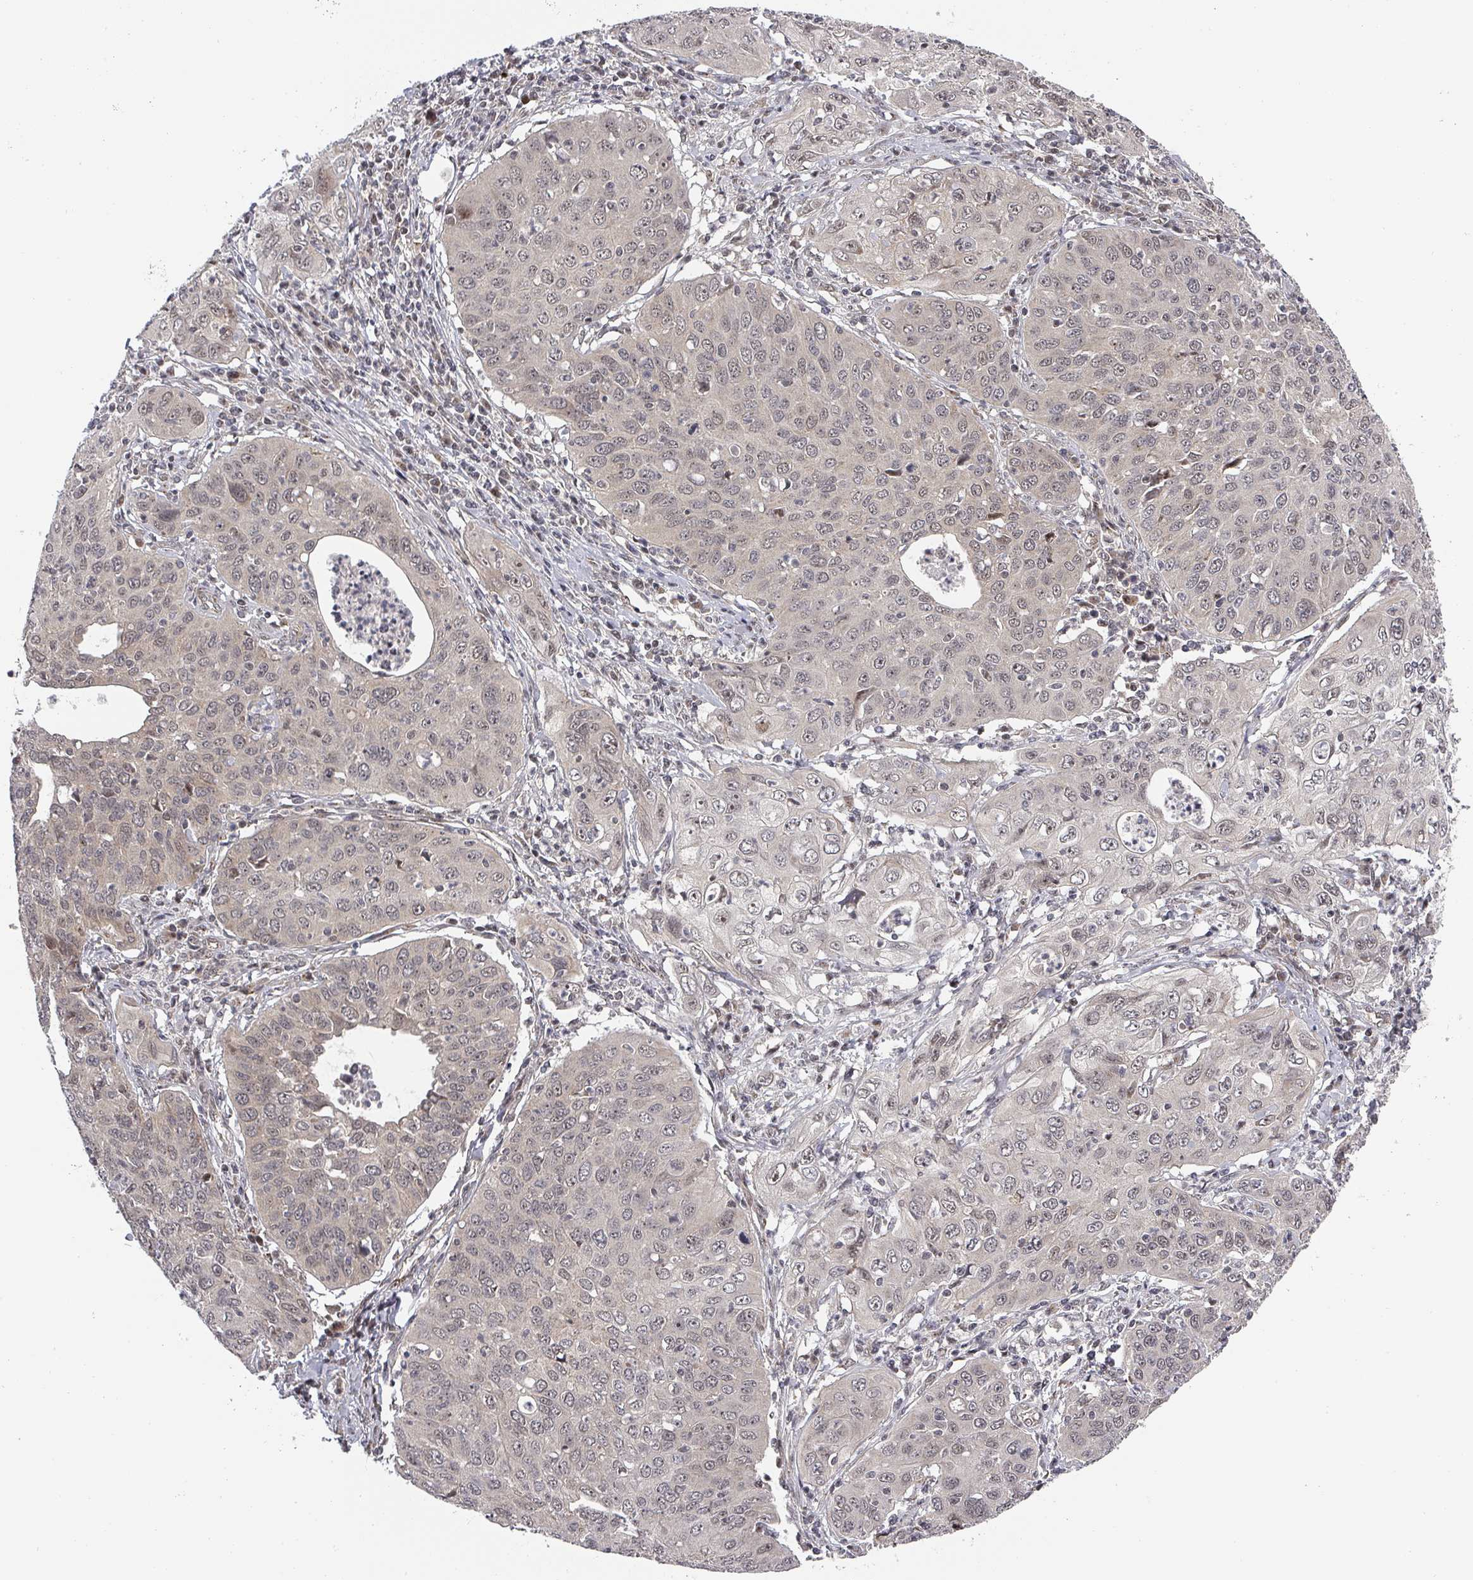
{"staining": {"intensity": "weak", "quantity": "25%-75%", "location": "nuclear"}, "tissue": "cervical cancer", "cell_type": "Tumor cells", "image_type": "cancer", "snomed": [{"axis": "morphology", "description": "Squamous cell carcinoma, NOS"}, {"axis": "topography", "description": "Cervix"}], "caption": "Cervical squamous cell carcinoma stained with a brown dye shows weak nuclear positive positivity in approximately 25%-75% of tumor cells.", "gene": "KIF1C", "patient": {"sex": "female", "age": 36}}